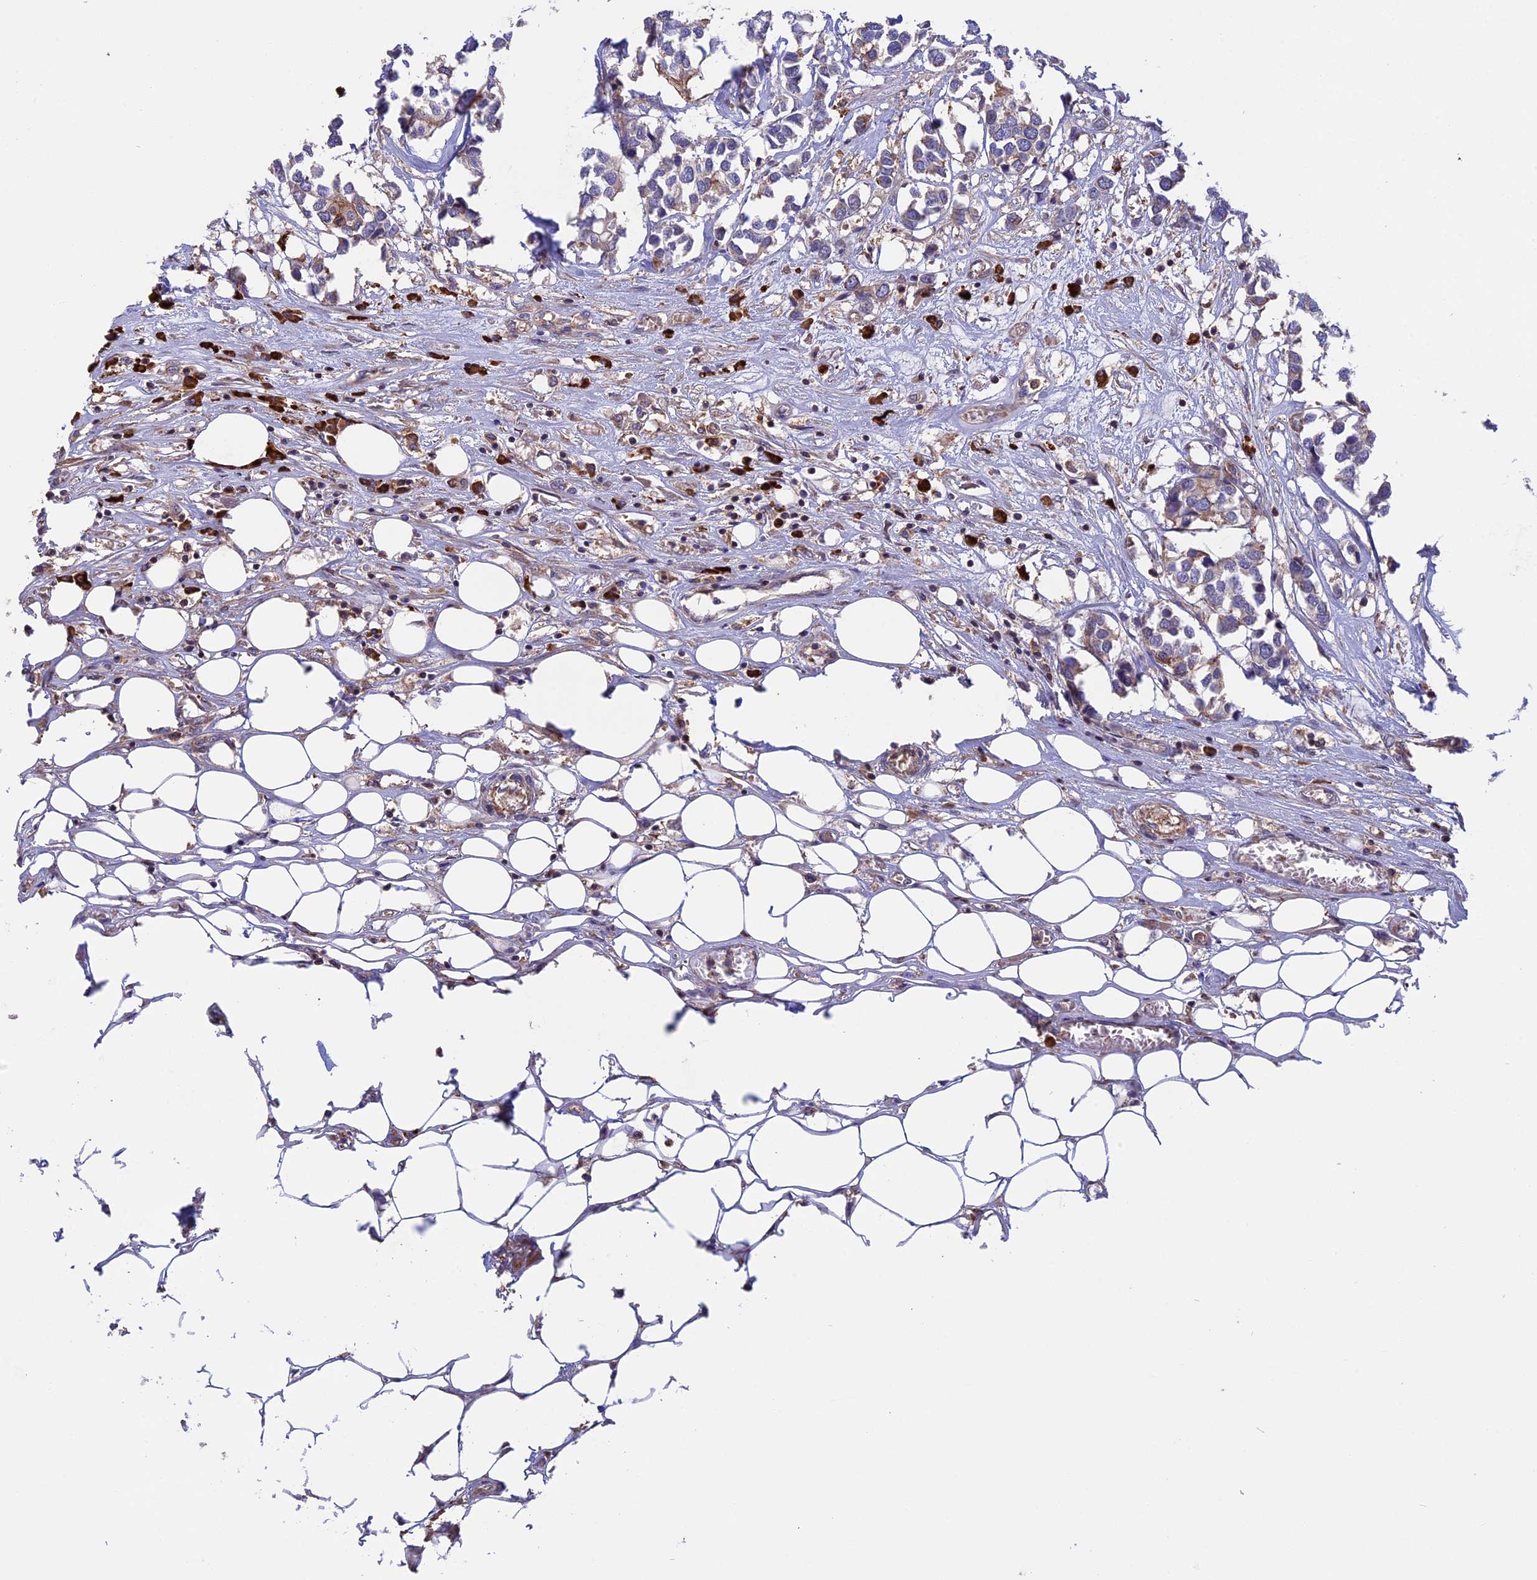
{"staining": {"intensity": "moderate", "quantity": "<25%", "location": "cytoplasmic/membranous"}, "tissue": "breast cancer", "cell_type": "Tumor cells", "image_type": "cancer", "snomed": [{"axis": "morphology", "description": "Duct carcinoma"}, {"axis": "topography", "description": "Breast"}], "caption": "About <25% of tumor cells in human breast infiltrating ductal carcinoma reveal moderate cytoplasmic/membranous protein positivity as visualized by brown immunohistochemical staining.", "gene": "GAS8", "patient": {"sex": "female", "age": 83}}